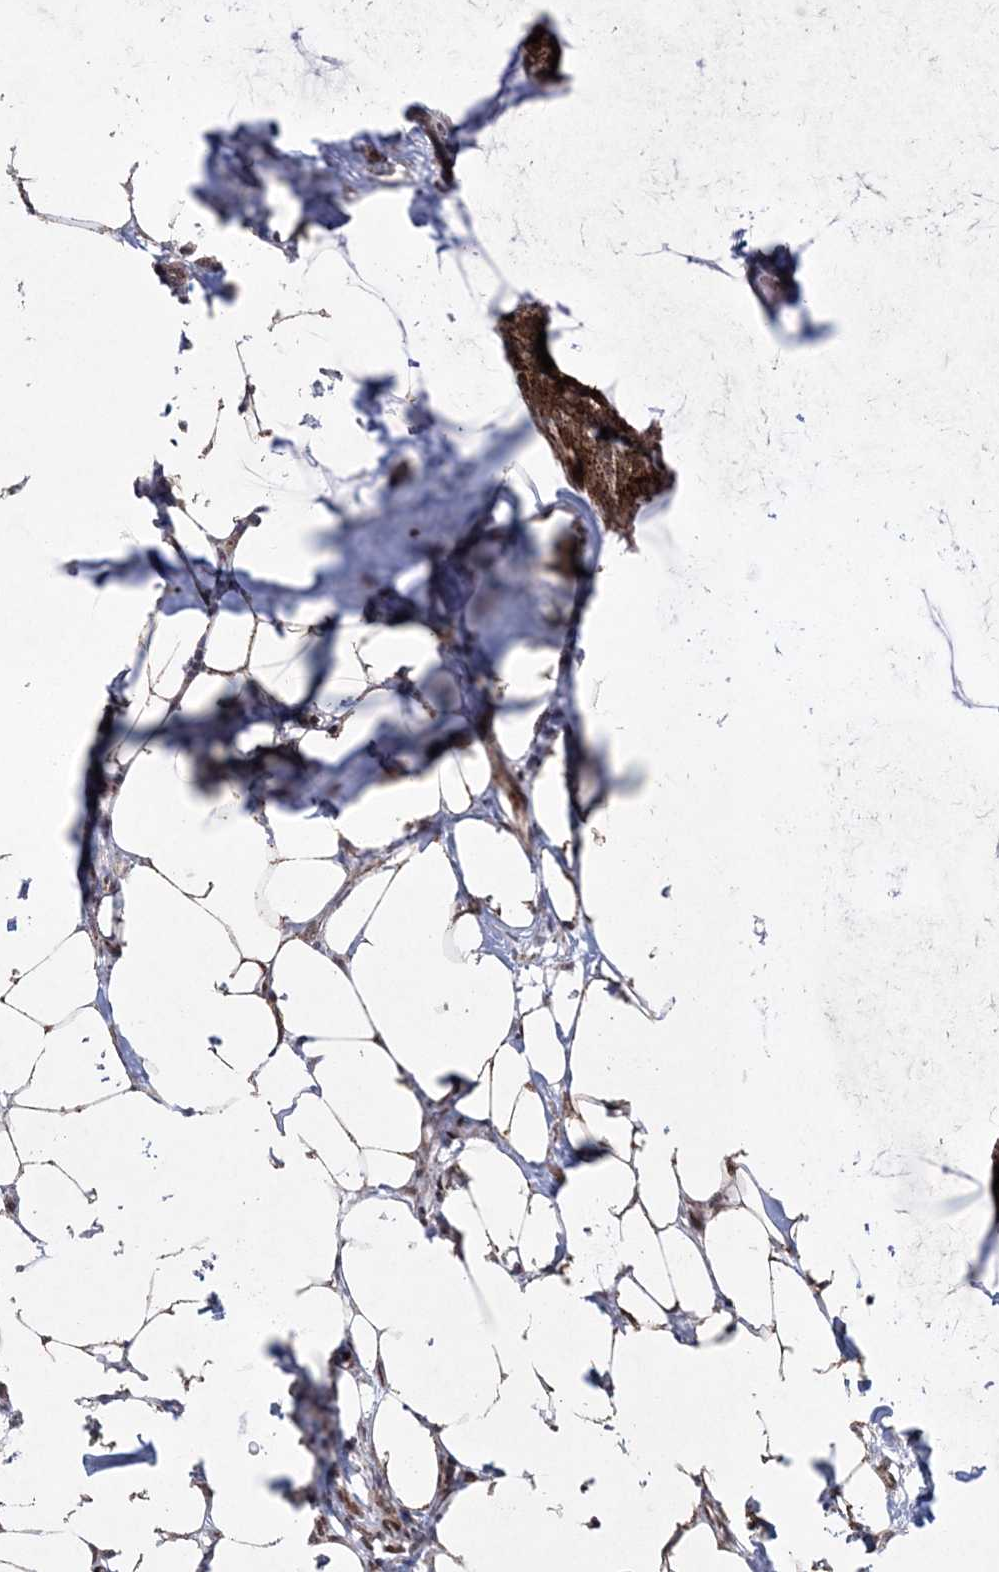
{"staining": {"intensity": "strong", "quantity": ">75%", "location": "cytoplasmic/membranous"}, "tissue": "breast cancer", "cell_type": "Tumor cells", "image_type": "cancer", "snomed": [{"axis": "morphology", "description": "Duct carcinoma"}, {"axis": "topography", "description": "Breast"}], "caption": "DAB (3,3'-diaminobenzidine) immunohistochemical staining of invasive ductal carcinoma (breast) demonstrates strong cytoplasmic/membranous protein positivity in about >75% of tumor cells. (DAB = brown stain, brightfield microscopy at high magnification).", "gene": "CES4A", "patient": {"sex": "female", "age": 93}}